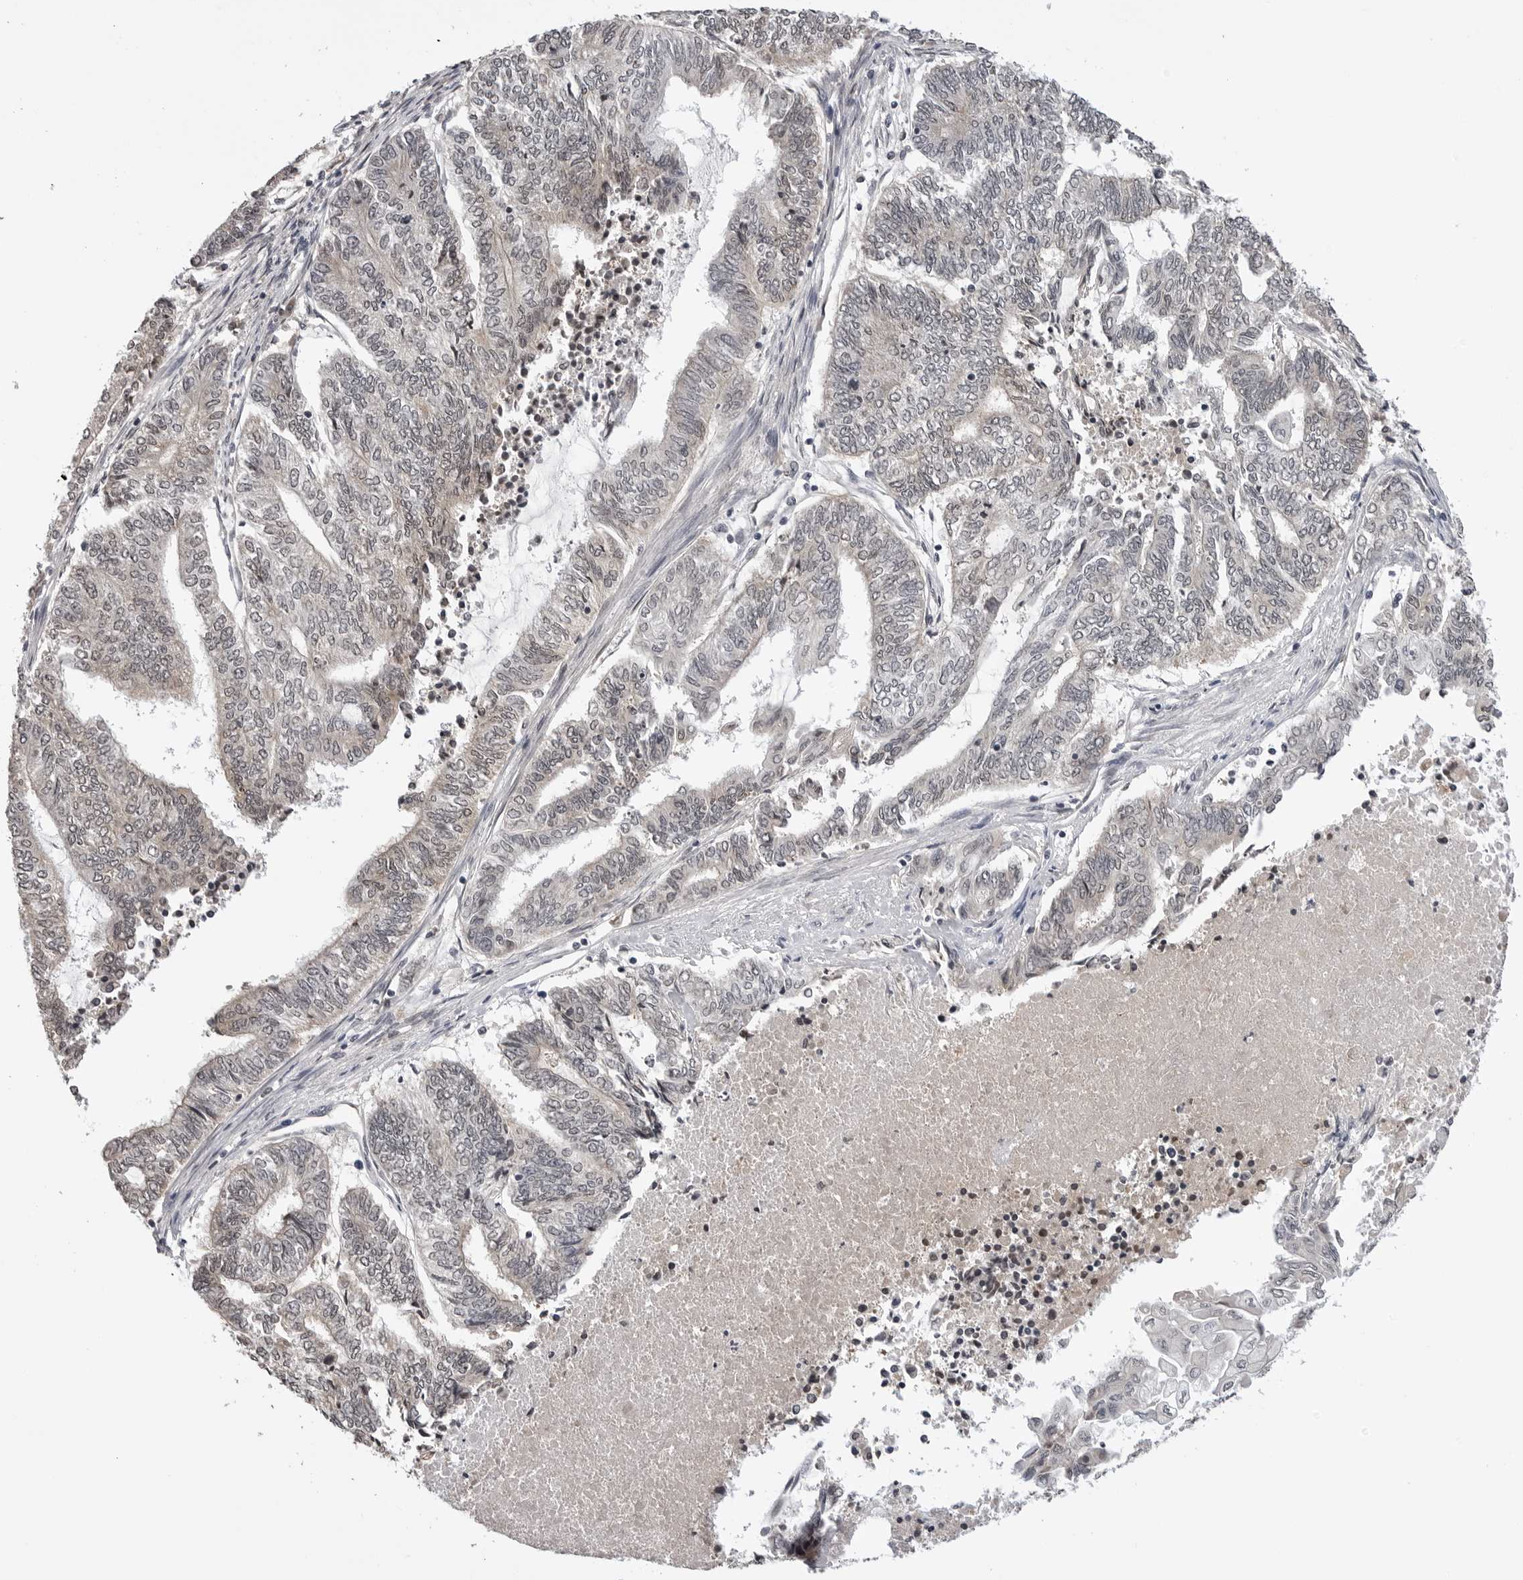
{"staining": {"intensity": "negative", "quantity": "none", "location": "none"}, "tissue": "endometrial cancer", "cell_type": "Tumor cells", "image_type": "cancer", "snomed": [{"axis": "morphology", "description": "Adenocarcinoma, NOS"}, {"axis": "topography", "description": "Uterus"}, {"axis": "topography", "description": "Endometrium"}], "caption": "An image of endometrial cancer (adenocarcinoma) stained for a protein displays no brown staining in tumor cells.", "gene": "CDK20", "patient": {"sex": "female", "age": 70}}